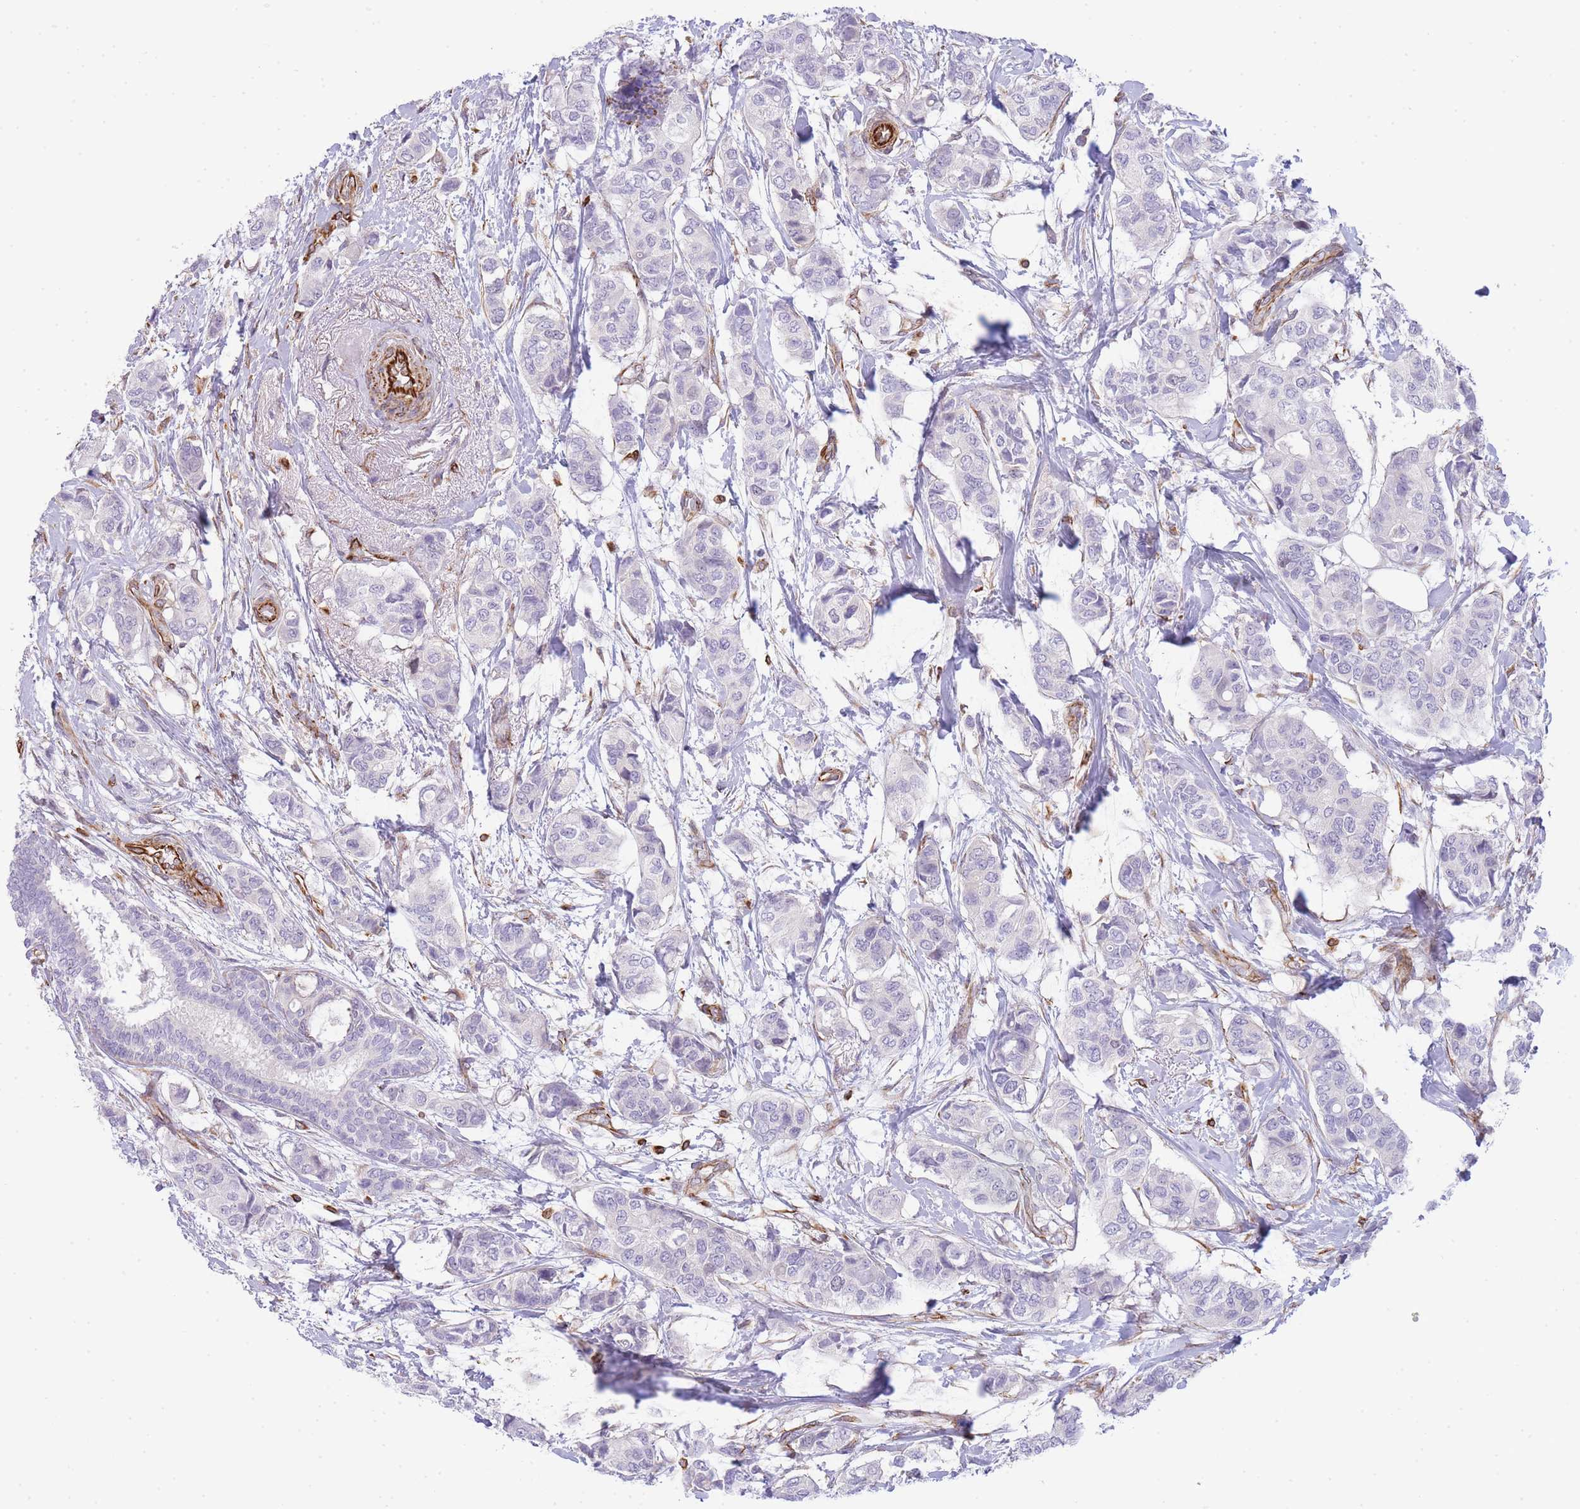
{"staining": {"intensity": "negative", "quantity": "none", "location": "none"}, "tissue": "breast cancer", "cell_type": "Tumor cells", "image_type": "cancer", "snomed": [{"axis": "morphology", "description": "Lobular carcinoma"}, {"axis": "topography", "description": "Breast"}], "caption": "Immunohistochemistry of human breast lobular carcinoma exhibits no staining in tumor cells.", "gene": "ECPAS", "patient": {"sex": "female", "age": 51}}